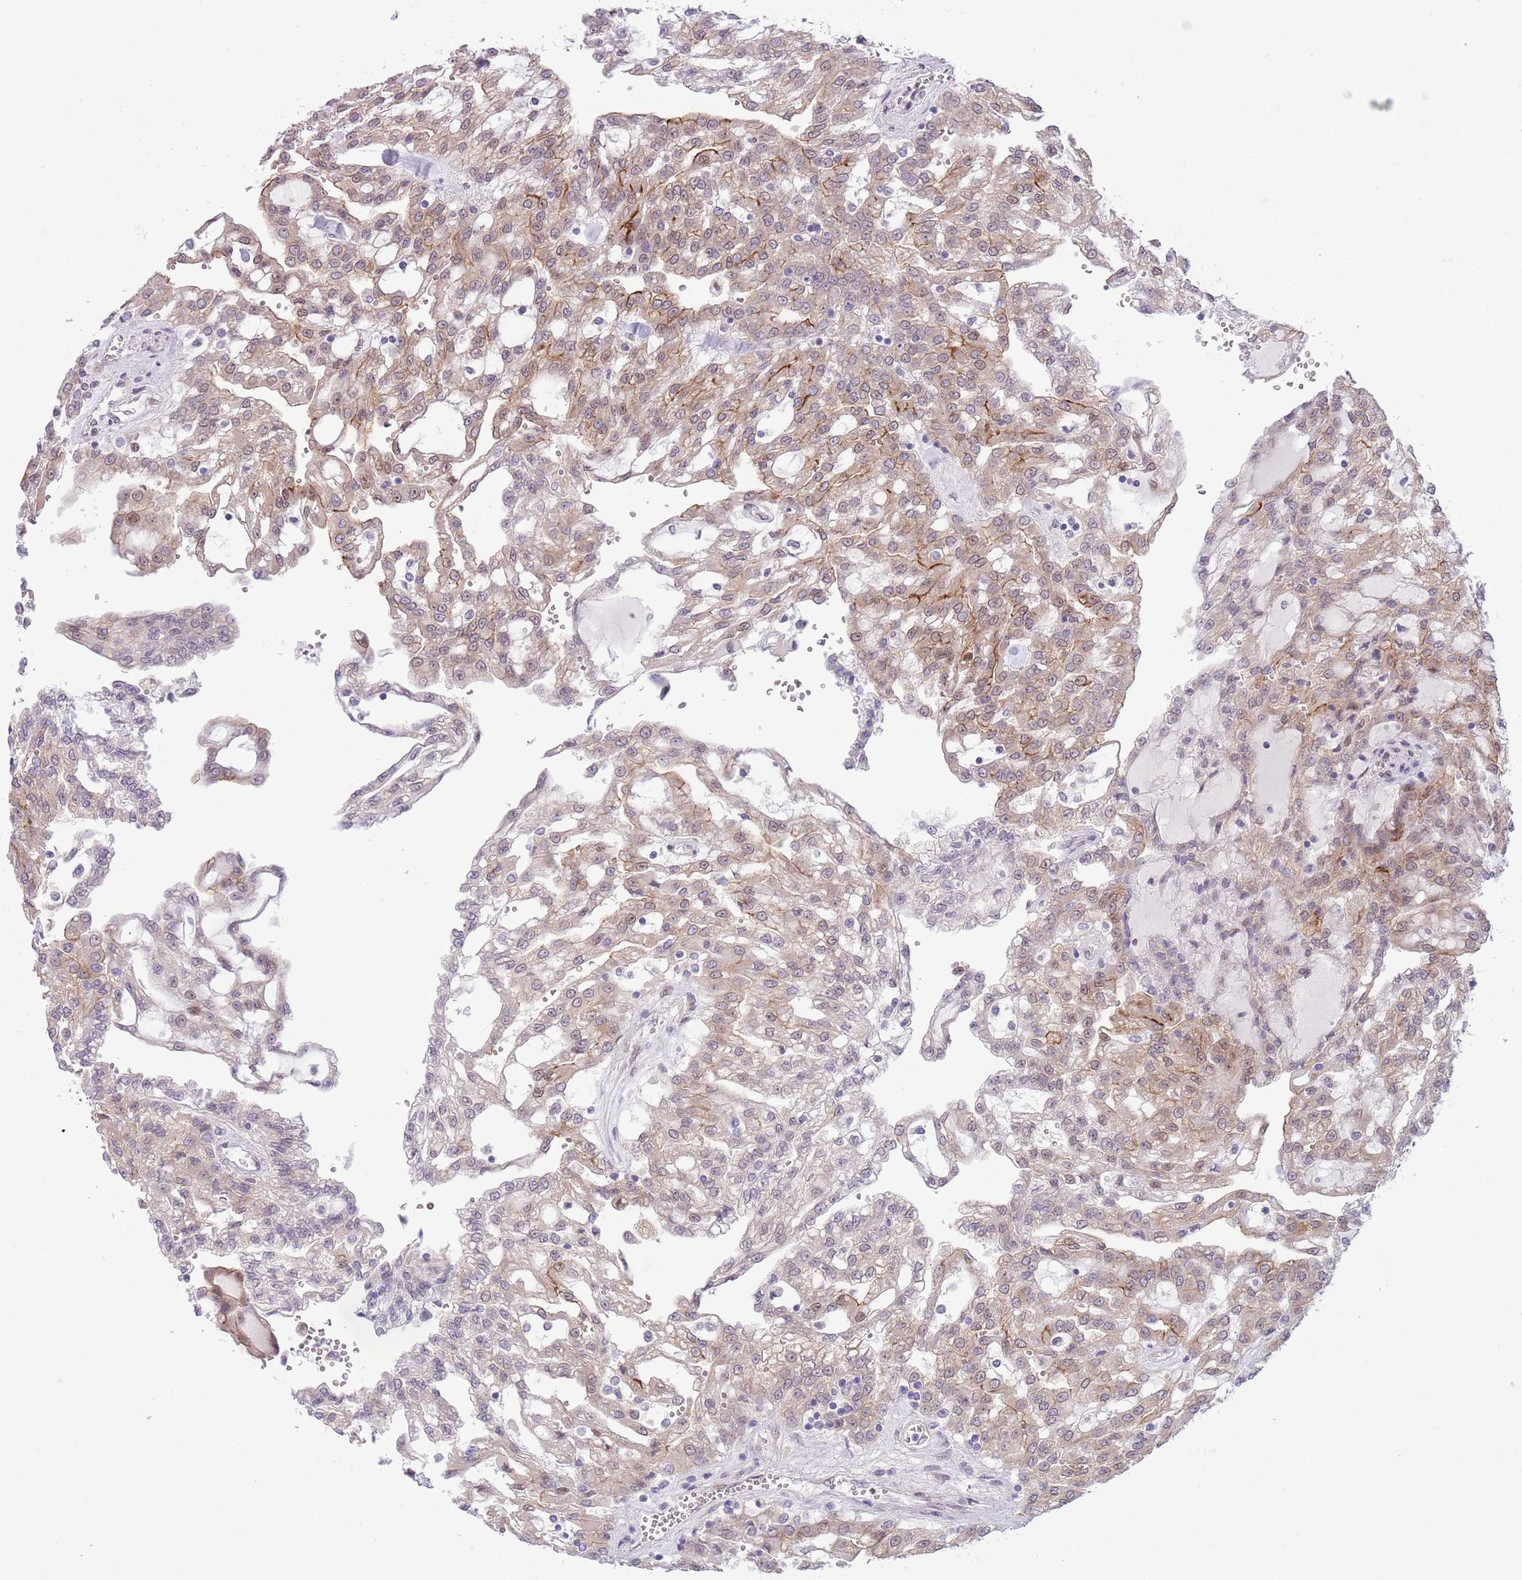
{"staining": {"intensity": "moderate", "quantity": "<25%", "location": "cytoplasmic/membranous"}, "tissue": "renal cancer", "cell_type": "Tumor cells", "image_type": "cancer", "snomed": [{"axis": "morphology", "description": "Adenocarcinoma, NOS"}, {"axis": "topography", "description": "Kidney"}], "caption": "Immunohistochemistry micrograph of renal cancer (adenocarcinoma) stained for a protein (brown), which displays low levels of moderate cytoplasmic/membranous staining in approximately <25% of tumor cells.", "gene": "CCND2", "patient": {"sex": "male", "age": 63}}